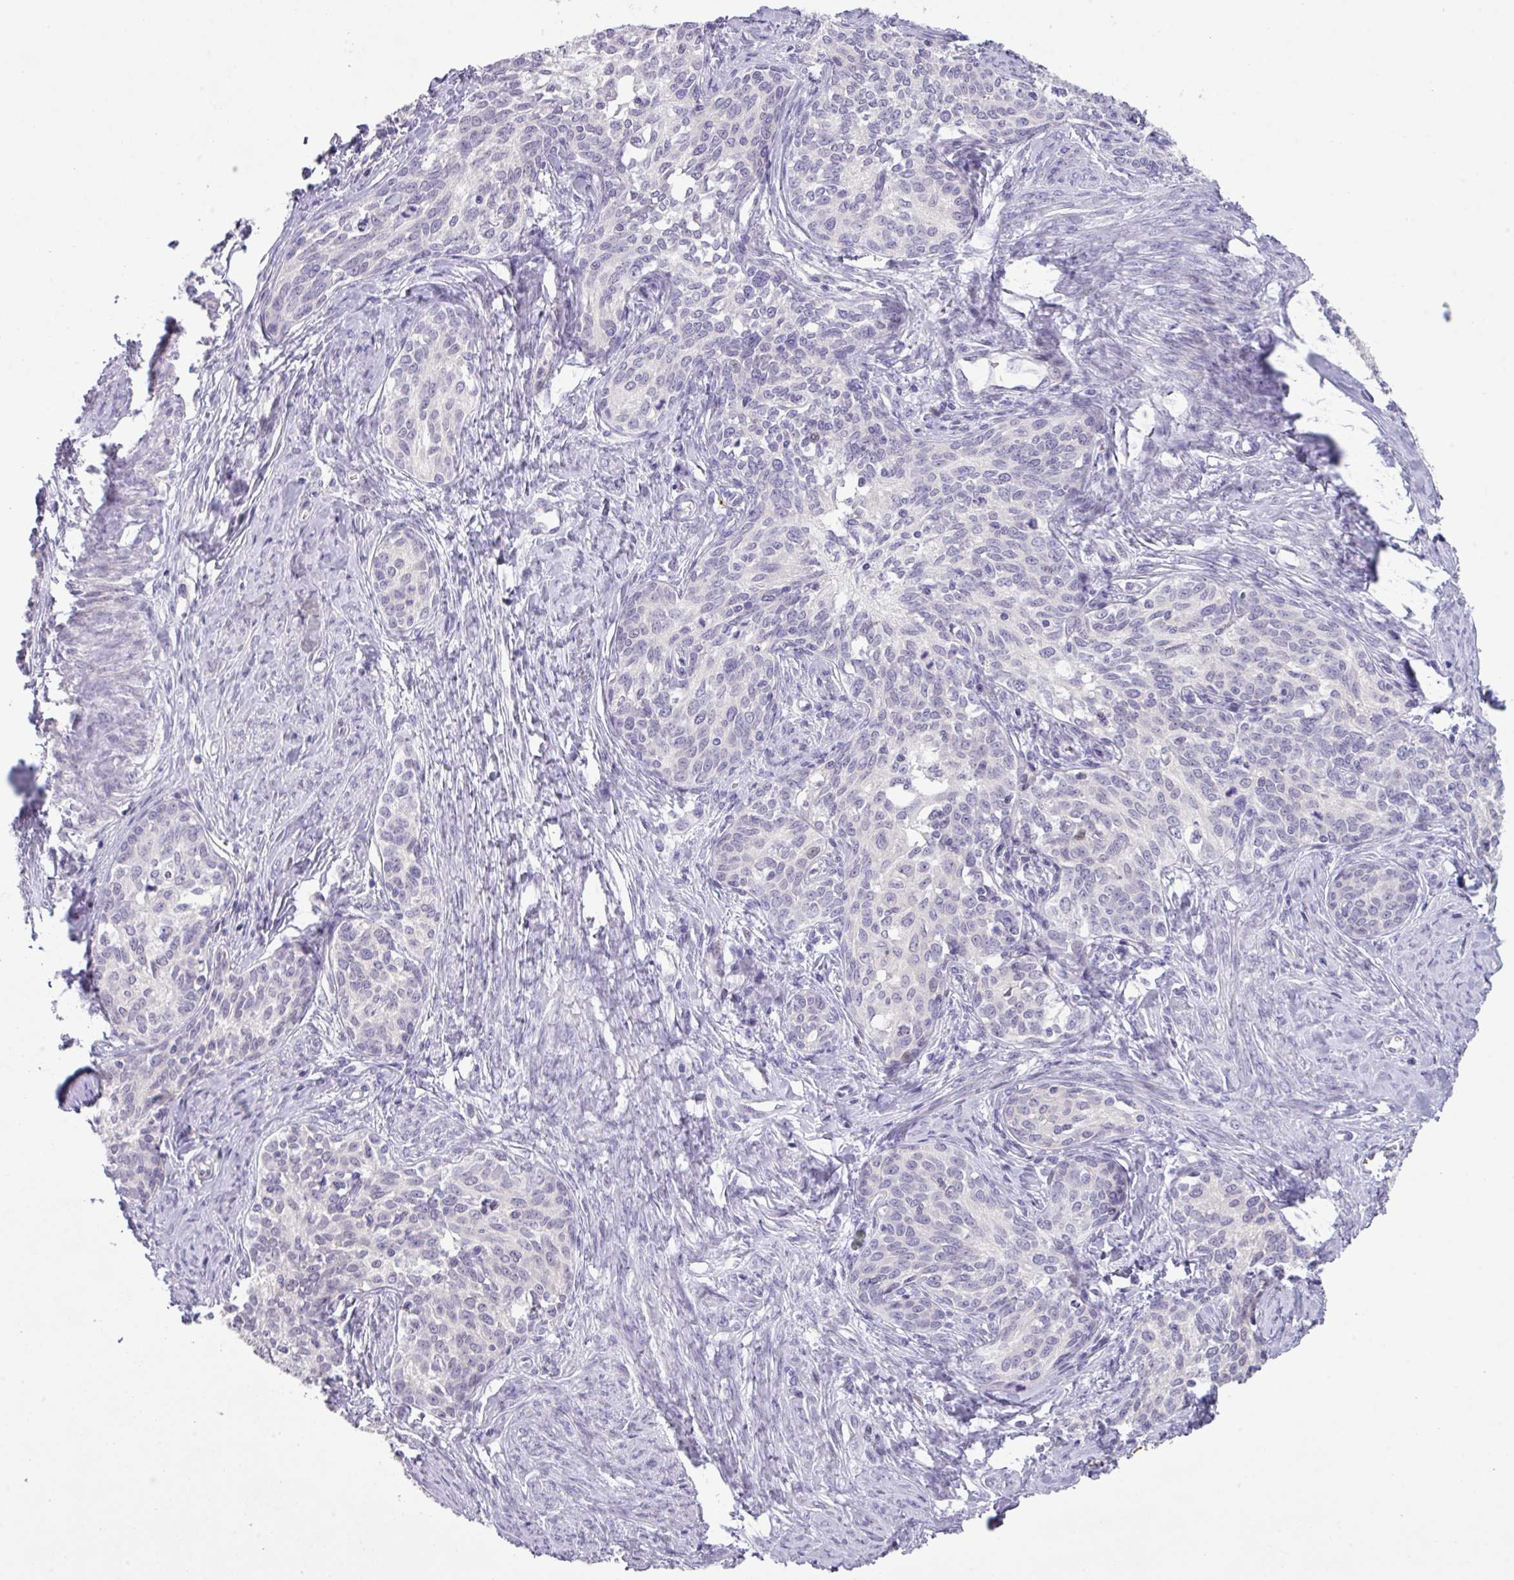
{"staining": {"intensity": "negative", "quantity": "none", "location": "none"}, "tissue": "cervical cancer", "cell_type": "Tumor cells", "image_type": "cancer", "snomed": [{"axis": "morphology", "description": "Squamous cell carcinoma, NOS"}, {"axis": "morphology", "description": "Adenocarcinoma, NOS"}, {"axis": "topography", "description": "Cervix"}], "caption": "An immunohistochemistry (IHC) micrograph of cervical adenocarcinoma is shown. There is no staining in tumor cells of cervical adenocarcinoma.", "gene": "ANKRD13B", "patient": {"sex": "female", "age": 52}}